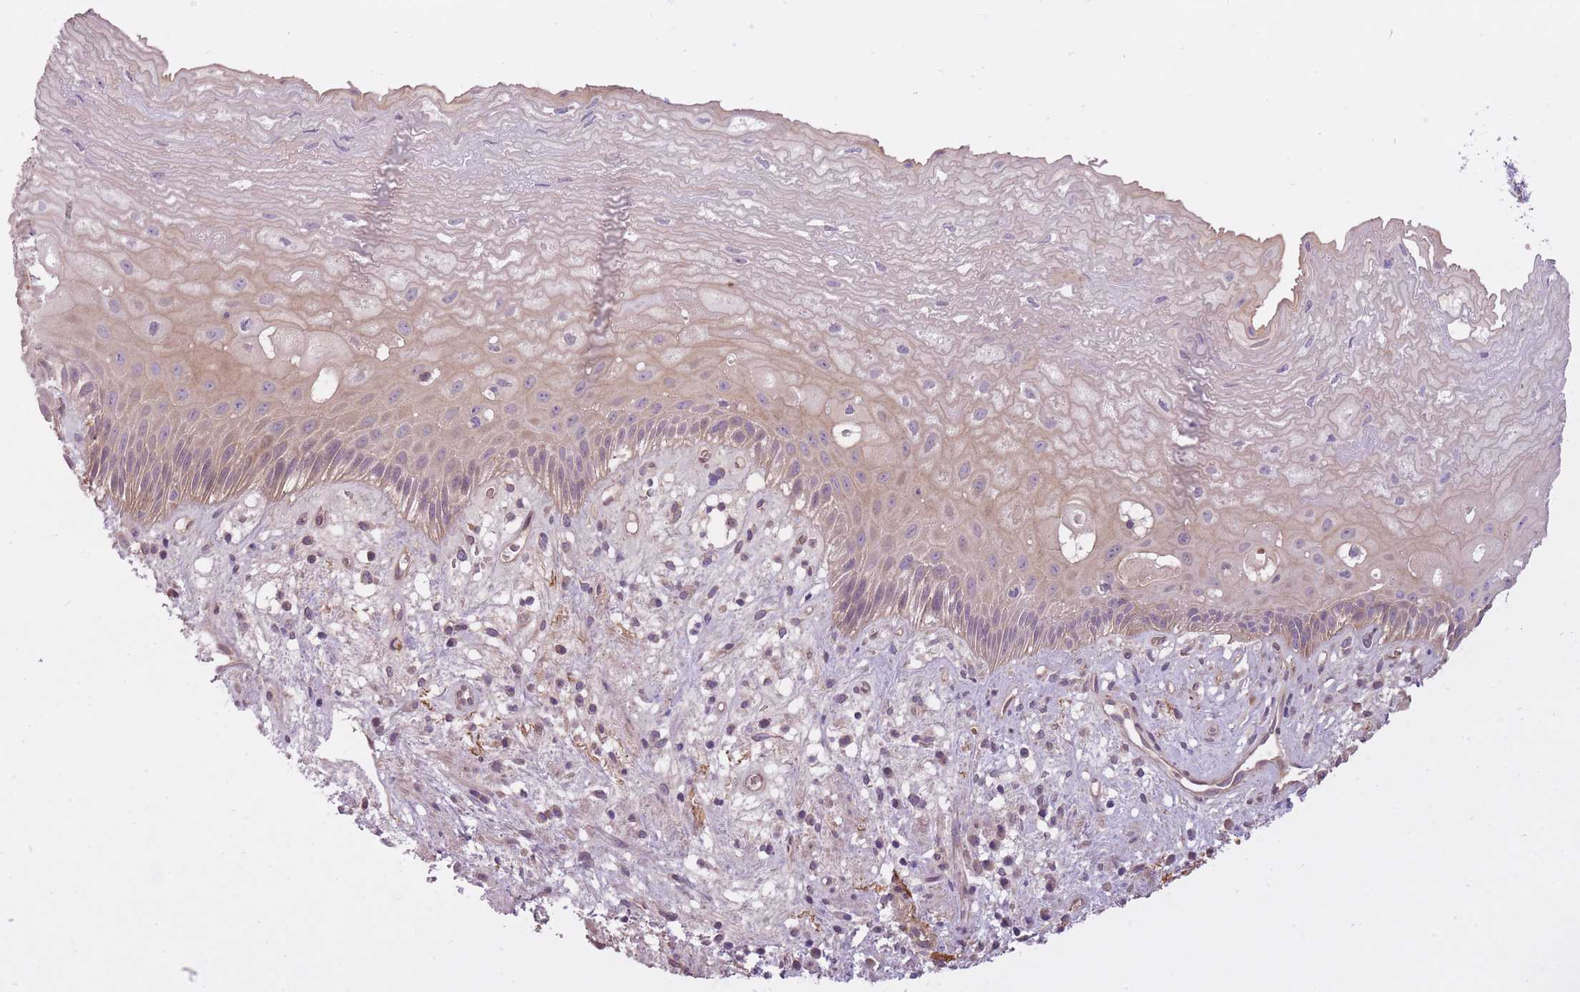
{"staining": {"intensity": "weak", "quantity": "25%-75%", "location": "cytoplasmic/membranous"}, "tissue": "esophagus", "cell_type": "Squamous epithelial cells", "image_type": "normal", "snomed": [{"axis": "morphology", "description": "Normal tissue, NOS"}, {"axis": "topography", "description": "Esophagus"}], "caption": "Protein expression analysis of benign esophagus exhibits weak cytoplasmic/membranous staining in about 25%-75% of squamous epithelial cells. The staining was performed using DAB (3,3'-diaminobenzidine), with brown indicating positive protein expression. Nuclei are stained blue with hematoxylin.", "gene": "REV1", "patient": {"sex": "male", "age": 60}}